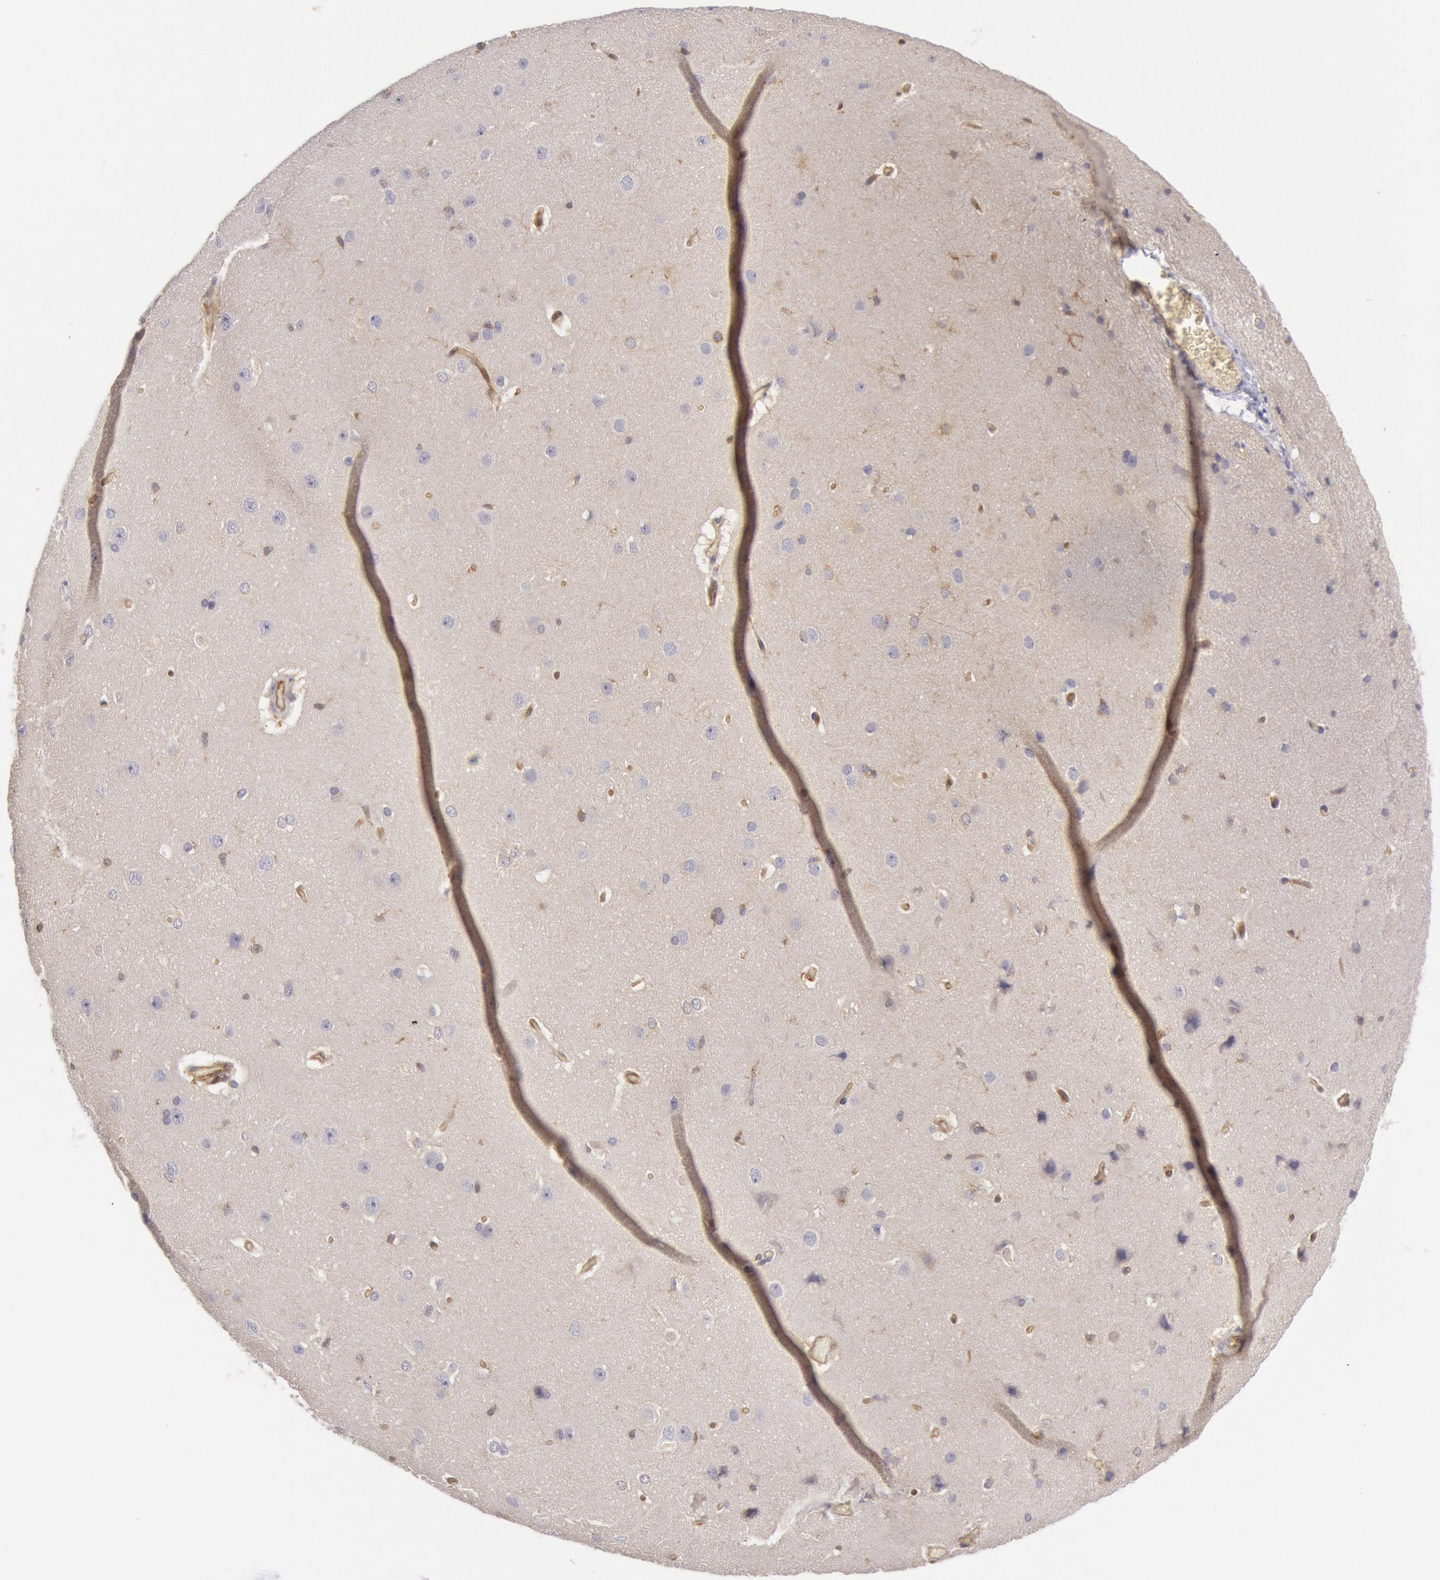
{"staining": {"intensity": "weak", "quantity": ">75%", "location": "cytoplasmic/membranous"}, "tissue": "cerebral cortex", "cell_type": "Endothelial cells", "image_type": "normal", "snomed": [{"axis": "morphology", "description": "Normal tissue, NOS"}, {"axis": "topography", "description": "Cerebral cortex"}], "caption": "This photomicrograph demonstrates IHC staining of unremarkable cerebral cortex, with low weak cytoplasmic/membranous positivity in approximately >75% of endothelial cells.", "gene": "IKBKB", "patient": {"sex": "female", "age": 45}}